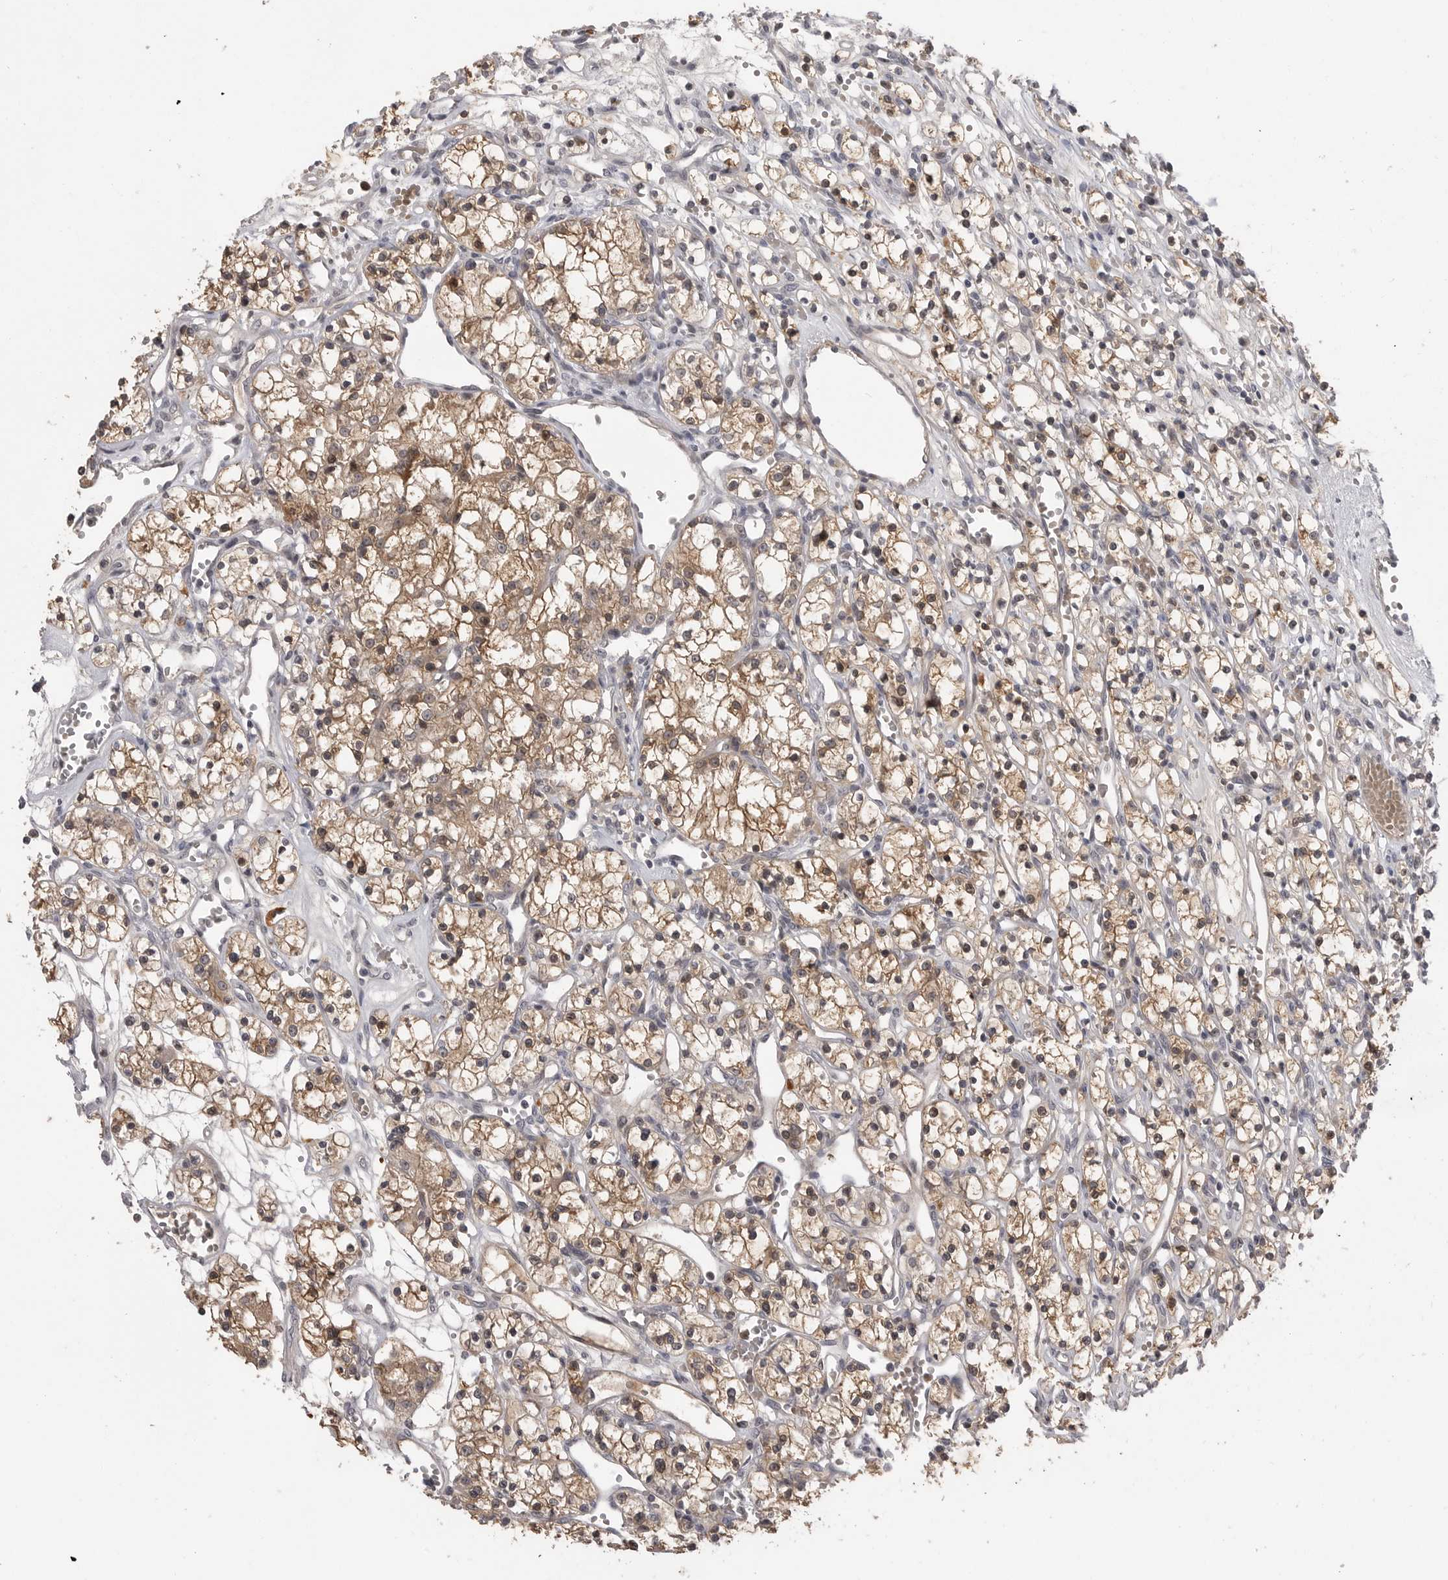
{"staining": {"intensity": "moderate", "quantity": "25%-75%", "location": "cytoplasmic/membranous,nuclear"}, "tissue": "renal cancer", "cell_type": "Tumor cells", "image_type": "cancer", "snomed": [{"axis": "morphology", "description": "Adenocarcinoma, NOS"}, {"axis": "topography", "description": "Kidney"}], "caption": "This is an image of IHC staining of renal cancer (adenocarcinoma), which shows moderate expression in the cytoplasmic/membranous and nuclear of tumor cells.", "gene": "PLEKHF1", "patient": {"sex": "female", "age": 59}}